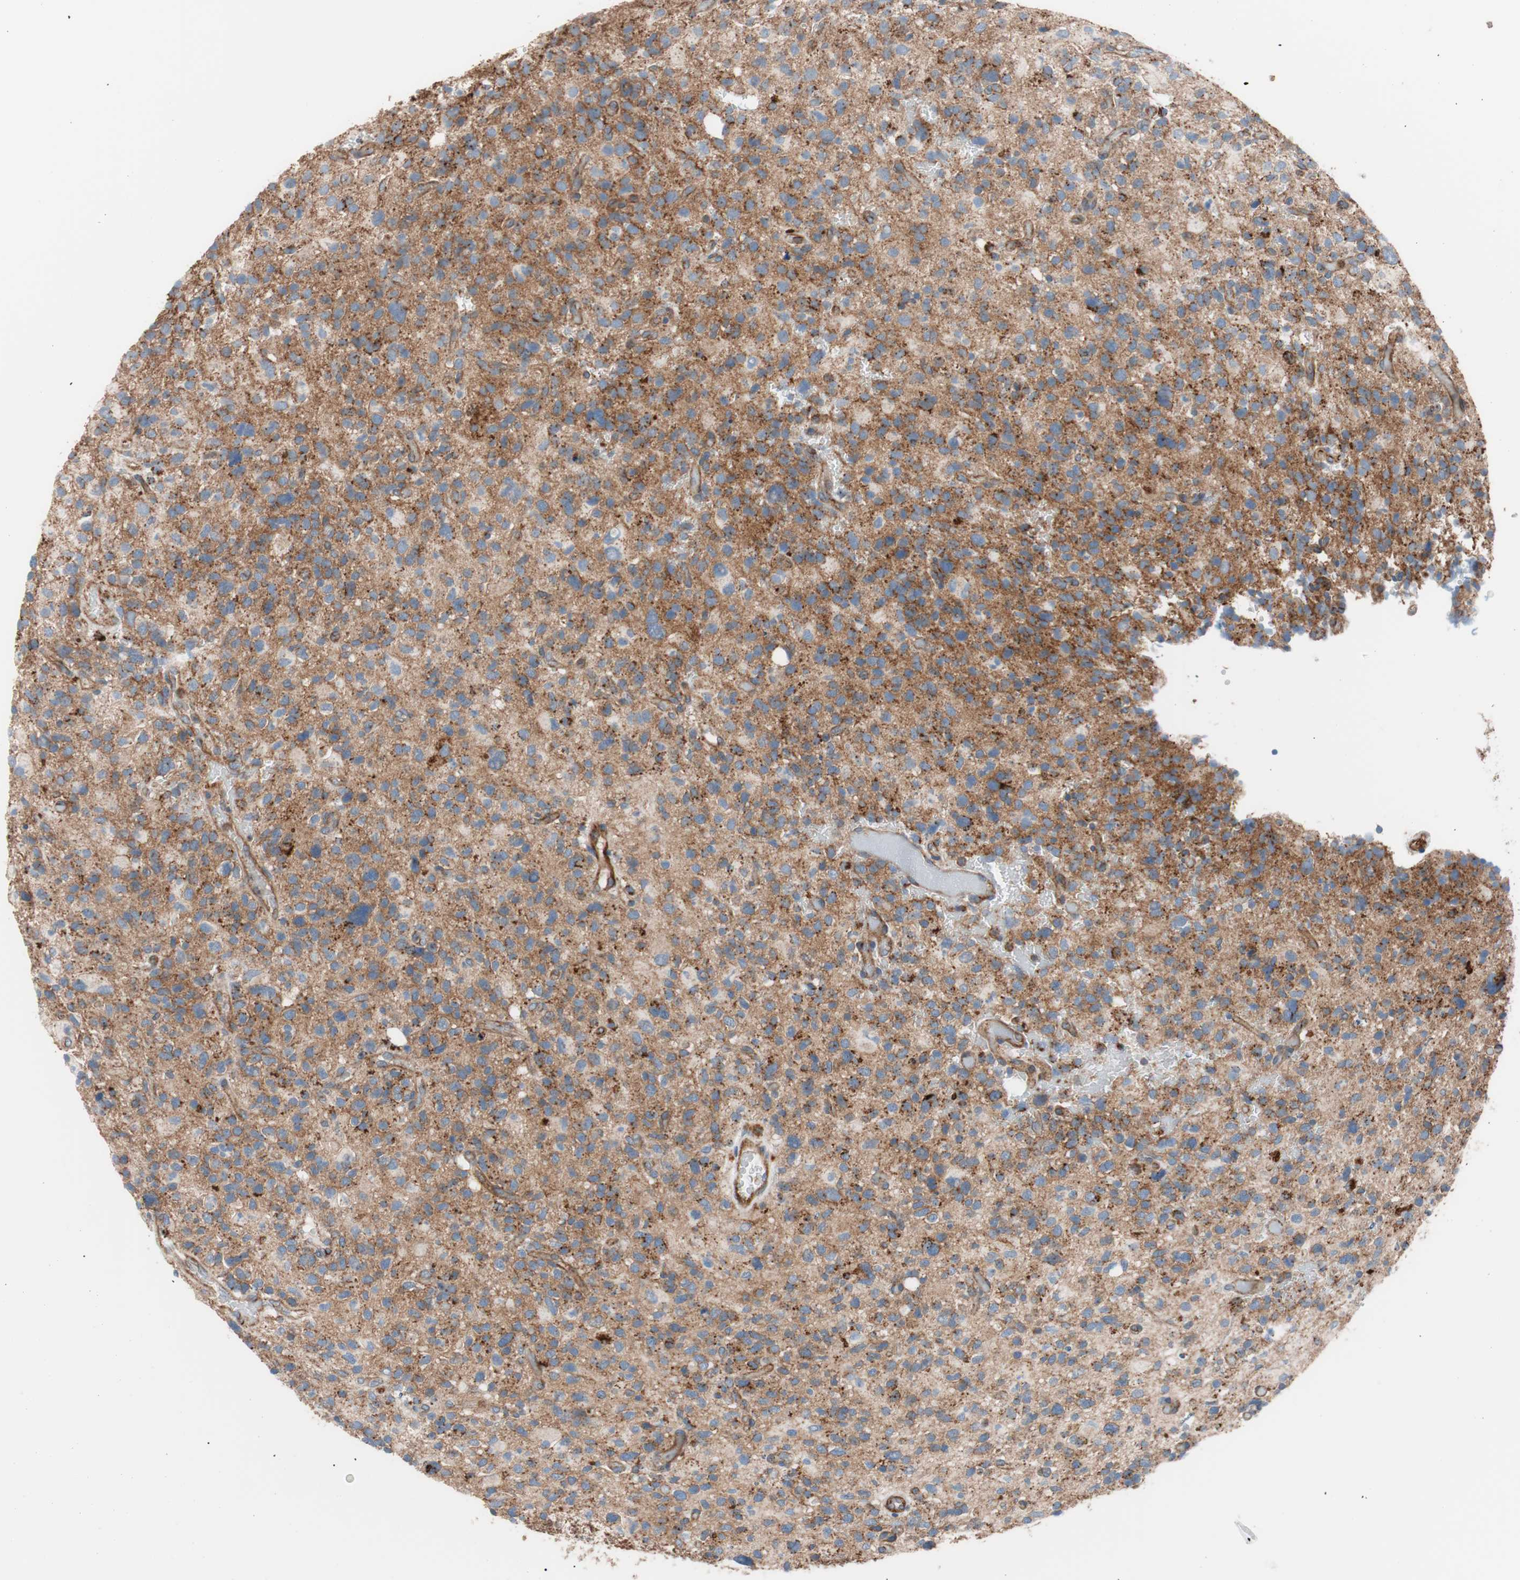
{"staining": {"intensity": "moderate", "quantity": ">75%", "location": "cytoplasmic/membranous"}, "tissue": "glioma", "cell_type": "Tumor cells", "image_type": "cancer", "snomed": [{"axis": "morphology", "description": "Glioma, malignant, High grade"}, {"axis": "topography", "description": "Brain"}], "caption": "This histopathology image exhibits high-grade glioma (malignant) stained with IHC to label a protein in brown. The cytoplasmic/membranous of tumor cells show moderate positivity for the protein. Nuclei are counter-stained blue.", "gene": "FLOT2", "patient": {"sex": "male", "age": 48}}